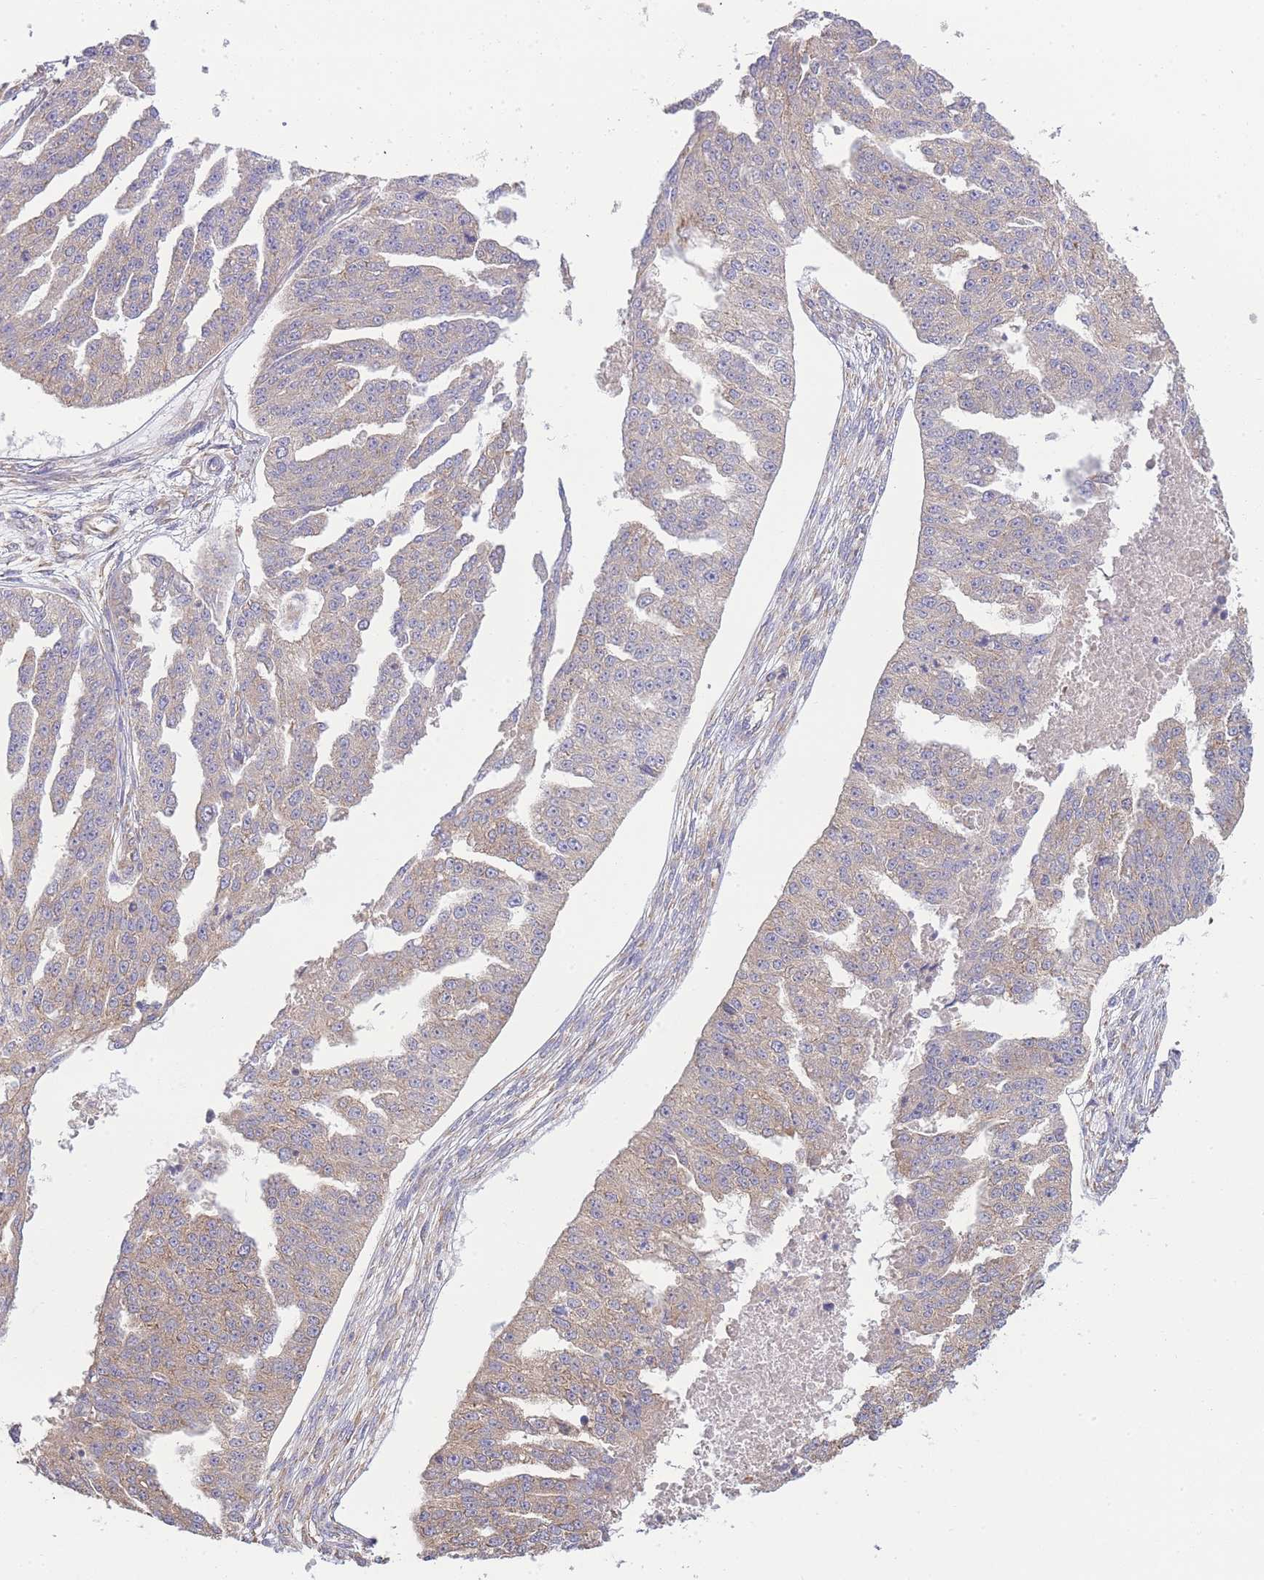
{"staining": {"intensity": "weak", "quantity": "<25%", "location": "cytoplasmic/membranous"}, "tissue": "ovarian cancer", "cell_type": "Tumor cells", "image_type": "cancer", "snomed": [{"axis": "morphology", "description": "Cystadenocarcinoma, serous, NOS"}, {"axis": "topography", "description": "Ovary"}], "caption": "IHC histopathology image of neoplastic tissue: ovarian cancer (serous cystadenocarcinoma) stained with DAB exhibits no significant protein positivity in tumor cells.", "gene": "BEX1", "patient": {"sex": "female", "age": 58}}